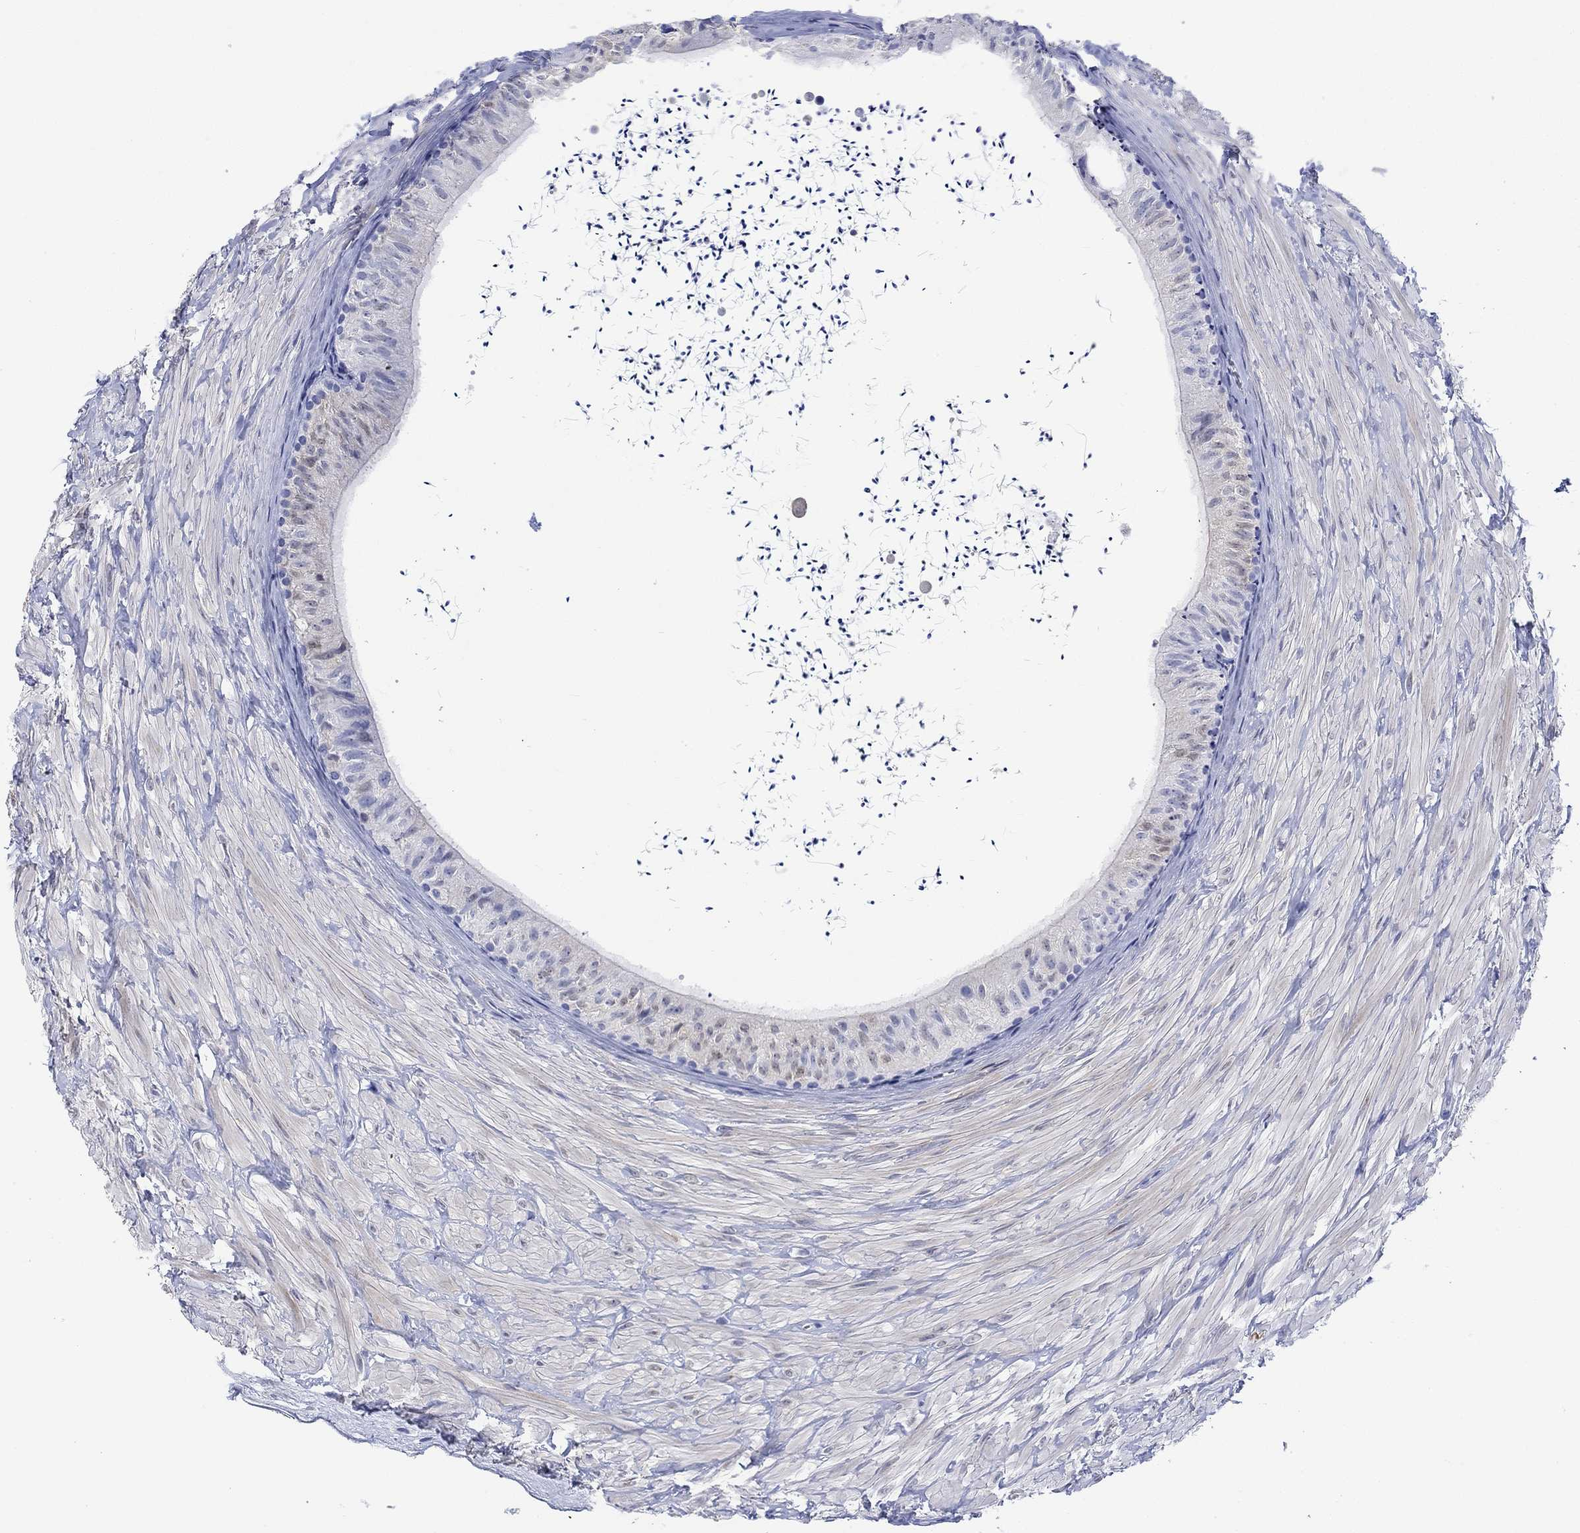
{"staining": {"intensity": "weak", "quantity": "<25%", "location": "nuclear"}, "tissue": "epididymis", "cell_type": "Glandular cells", "image_type": "normal", "snomed": [{"axis": "morphology", "description": "Normal tissue, NOS"}, {"axis": "topography", "description": "Epididymis"}], "caption": "A micrograph of epididymis stained for a protein reveals no brown staining in glandular cells.", "gene": "MSI1", "patient": {"sex": "male", "age": 32}}